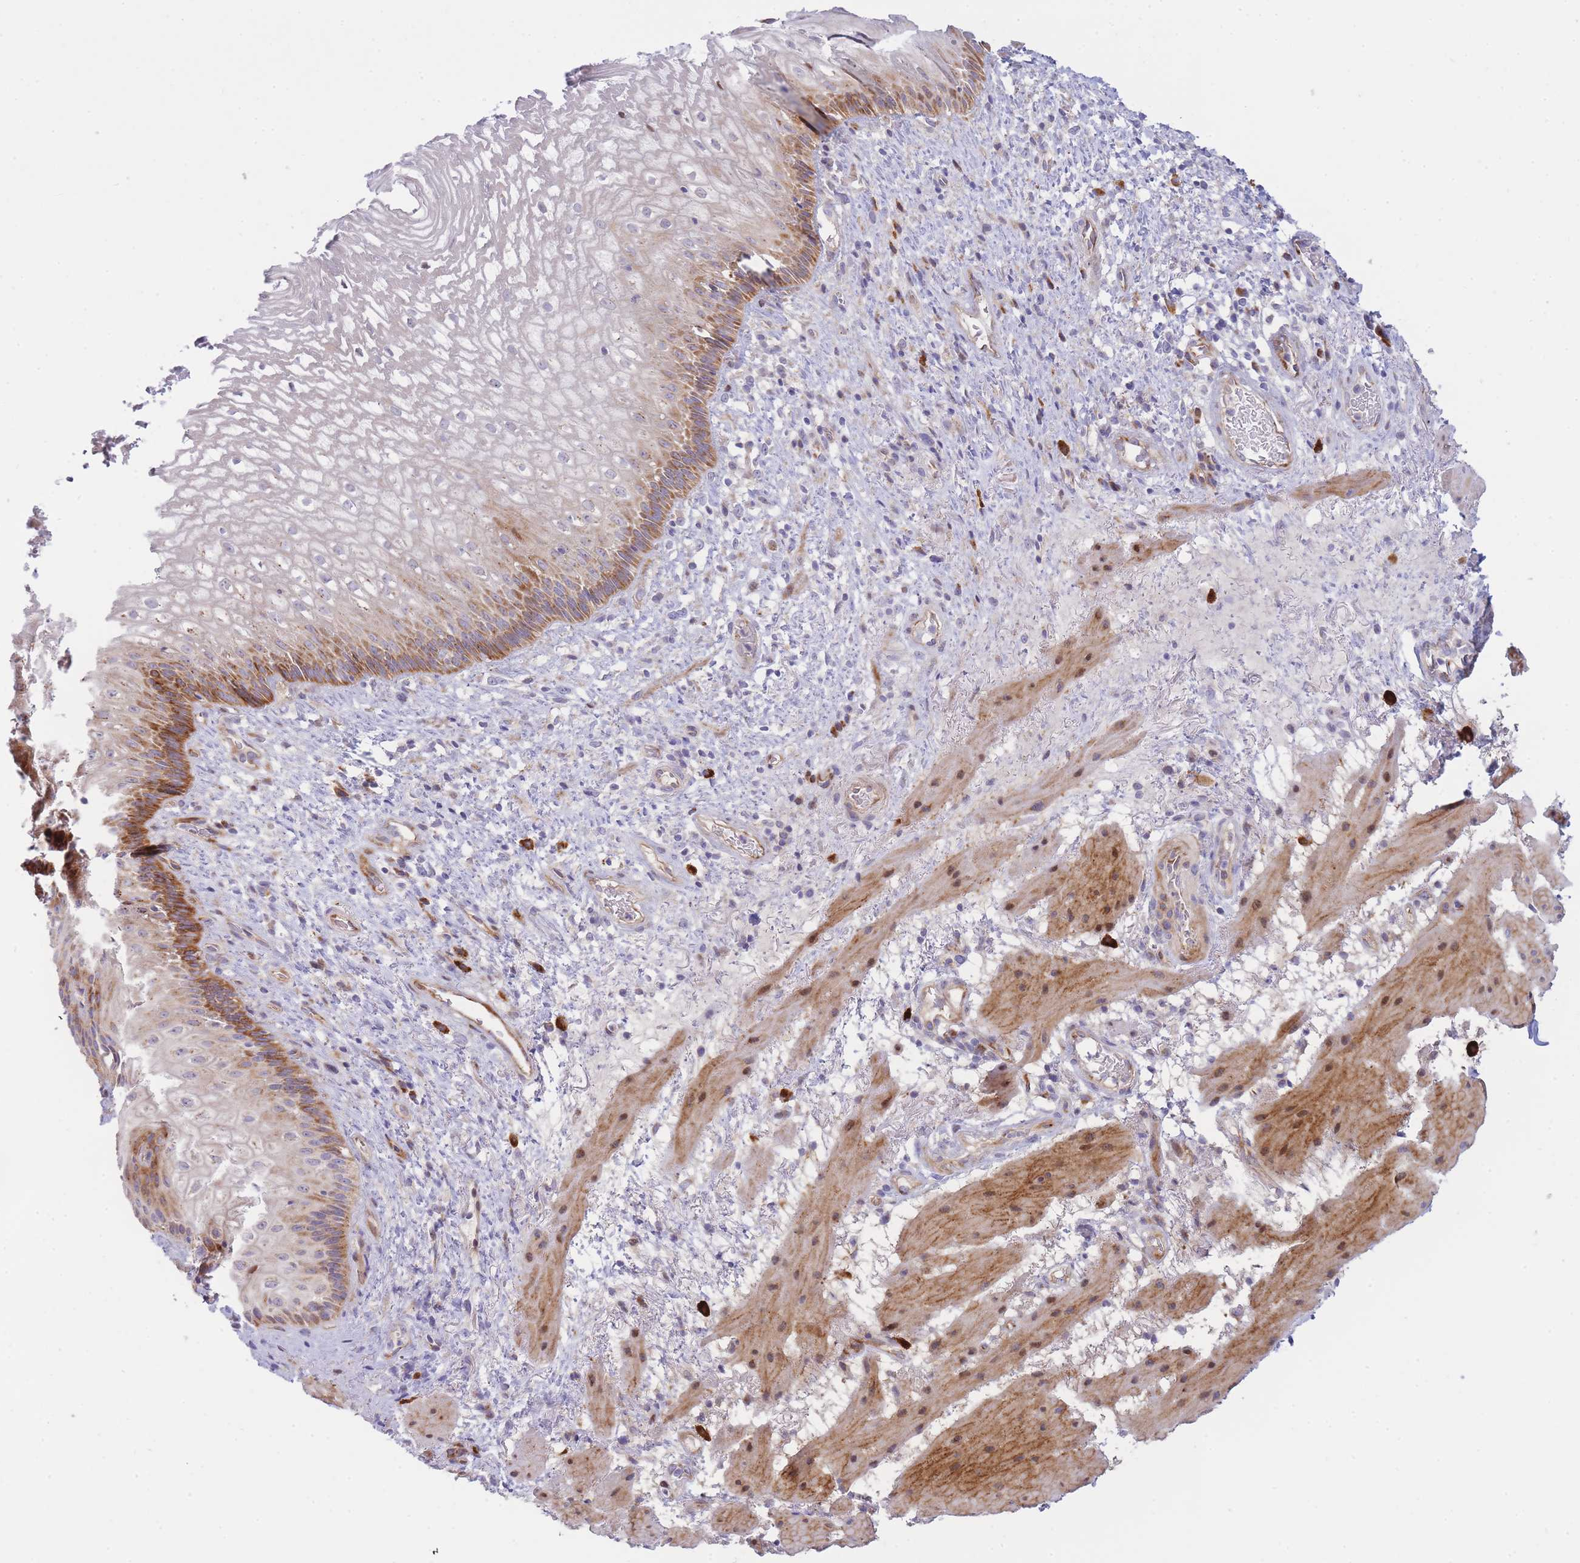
{"staining": {"intensity": "strong", "quantity": "<25%", "location": "cytoplasmic/membranous,nuclear"}, "tissue": "esophagus", "cell_type": "Squamous epithelial cells", "image_type": "normal", "snomed": [{"axis": "morphology", "description": "Normal tissue, NOS"}, {"axis": "topography", "description": "Esophagus"}], "caption": "IHC (DAB (3,3'-diaminobenzidine)) staining of unremarkable human esophagus displays strong cytoplasmic/membranous,nuclear protein expression in about <25% of squamous epithelial cells.", "gene": "ATP5MC2", "patient": {"sex": "female", "age": 75}}